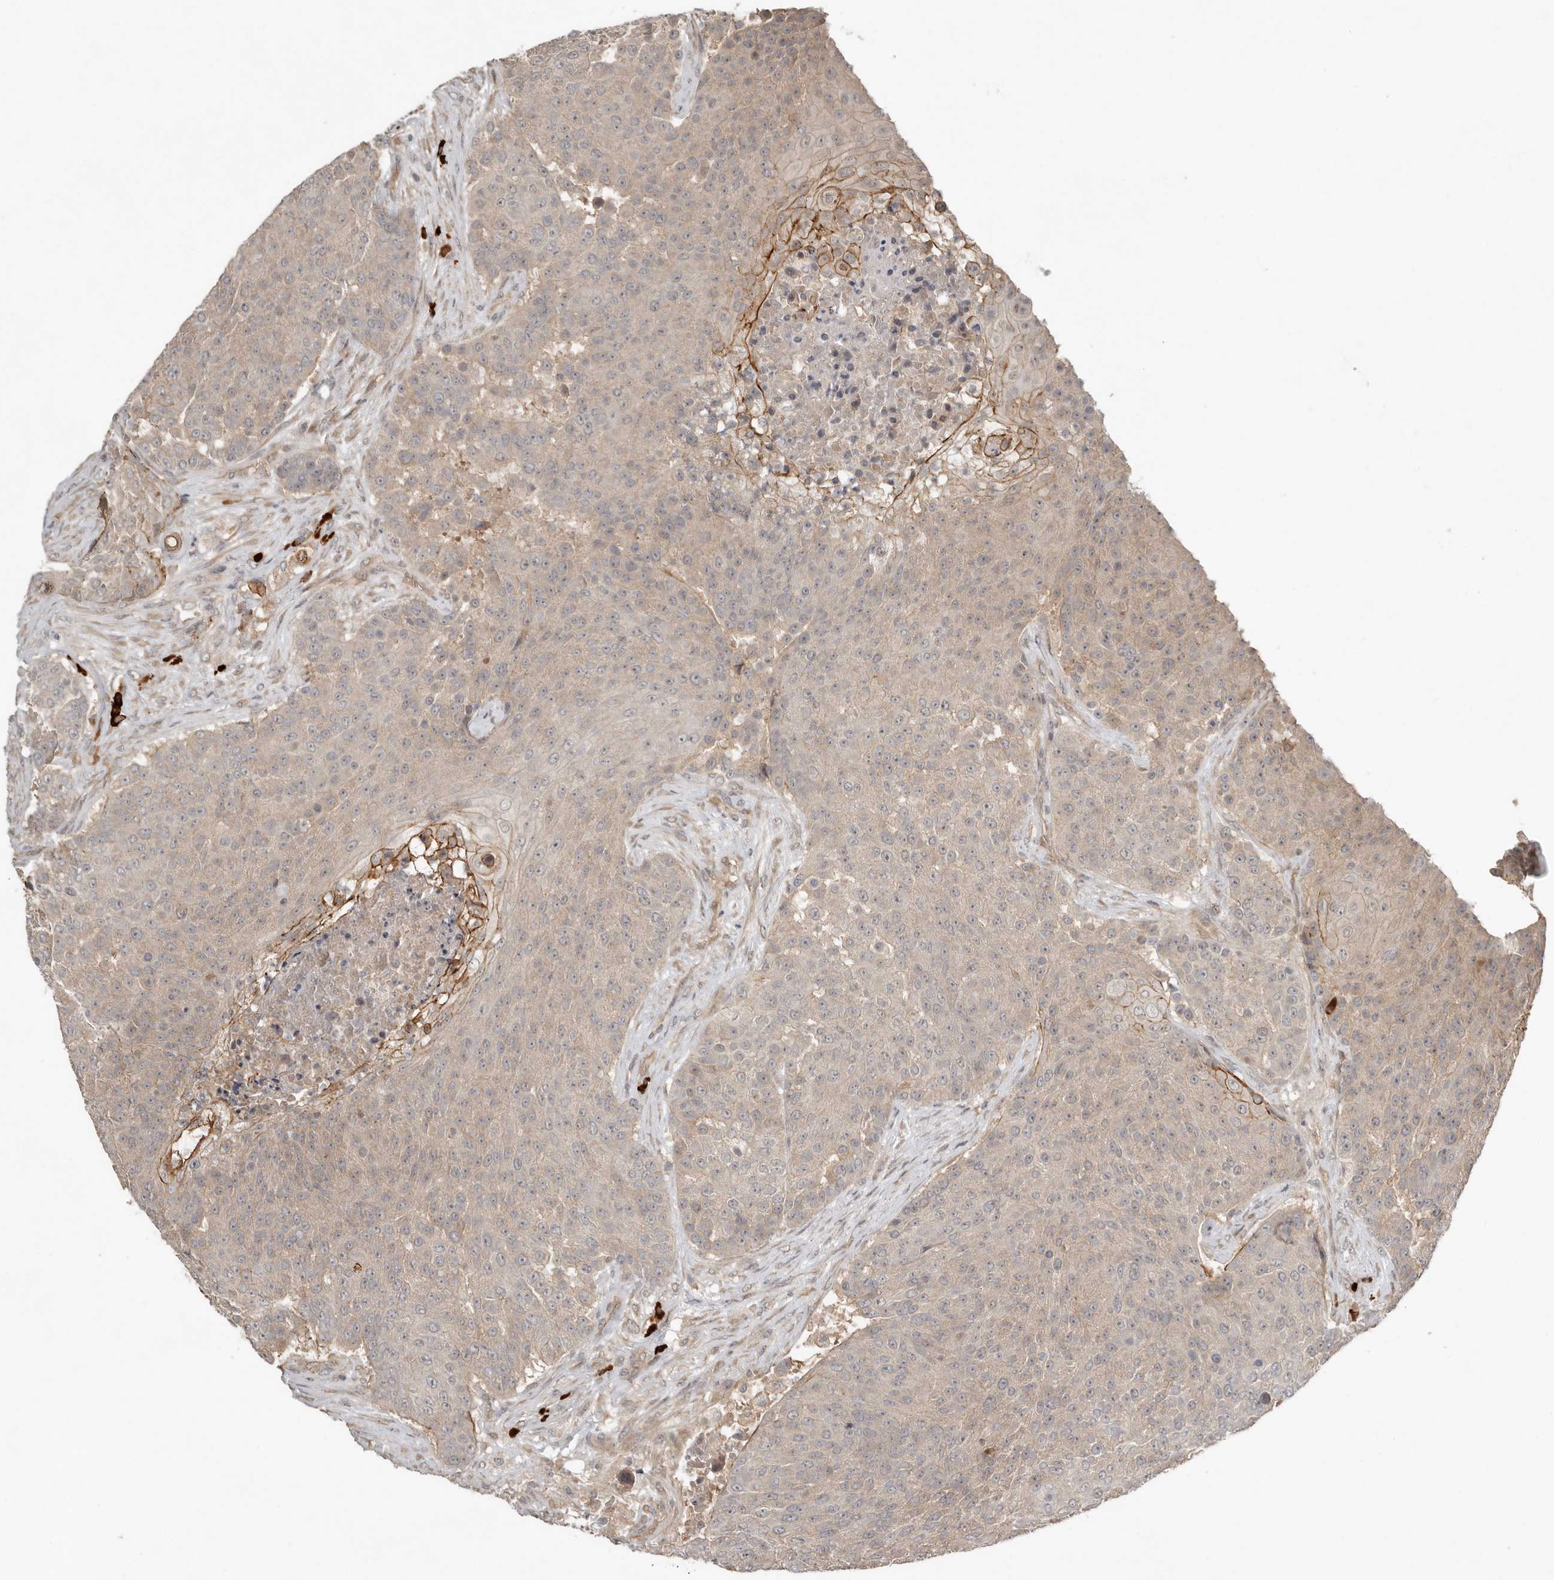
{"staining": {"intensity": "moderate", "quantity": "<25%", "location": "cytoplasmic/membranous"}, "tissue": "urothelial cancer", "cell_type": "Tumor cells", "image_type": "cancer", "snomed": [{"axis": "morphology", "description": "Urothelial carcinoma, High grade"}, {"axis": "topography", "description": "Urinary bladder"}], "caption": "Protein expression analysis of human urothelial carcinoma (high-grade) reveals moderate cytoplasmic/membranous expression in about <25% of tumor cells. (brown staining indicates protein expression, while blue staining denotes nuclei).", "gene": "TEAD3", "patient": {"sex": "female", "age": 63}}